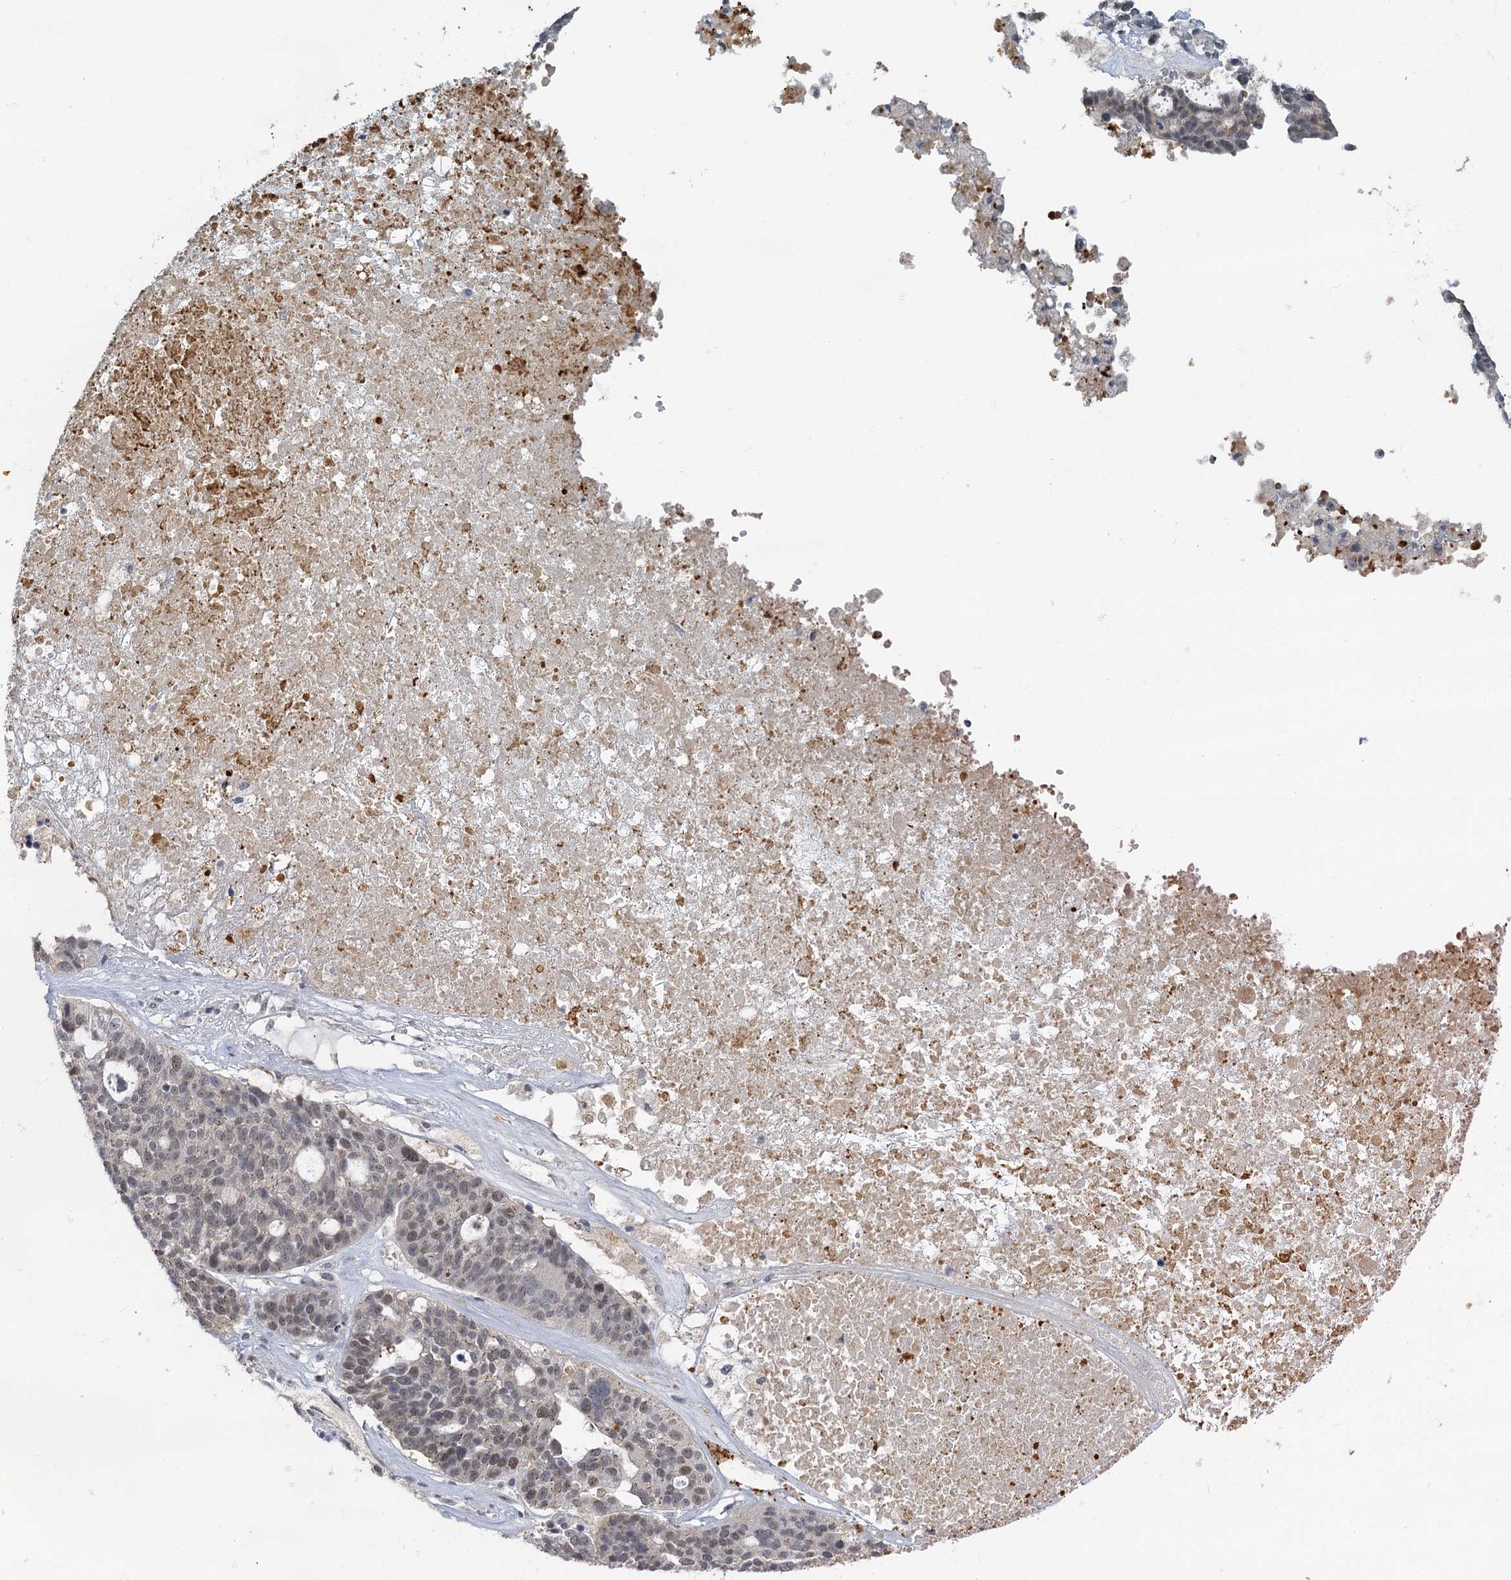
{"staining": {"intensity": "weak", "quantity": "25%-75%", "location": "nuclear"}, "tissue": "ovarian cancer", "cell_type": "Tumor cells", "image_type": "cancer", "snomed": [{"axis": "morphology", "description": "Cystadenocarcinoma, serous, NOS"}, {"axis": "topography", "description": "Ovary"}], "caption": "This is a micrograph of IHC staining of ovarian cancer (serous cystadenocarcinoma), which shows weak positivity in the nuclear of tumor cells.", "gene": "GPATCH11", "patient": {"sex": "female", "age": 59}}